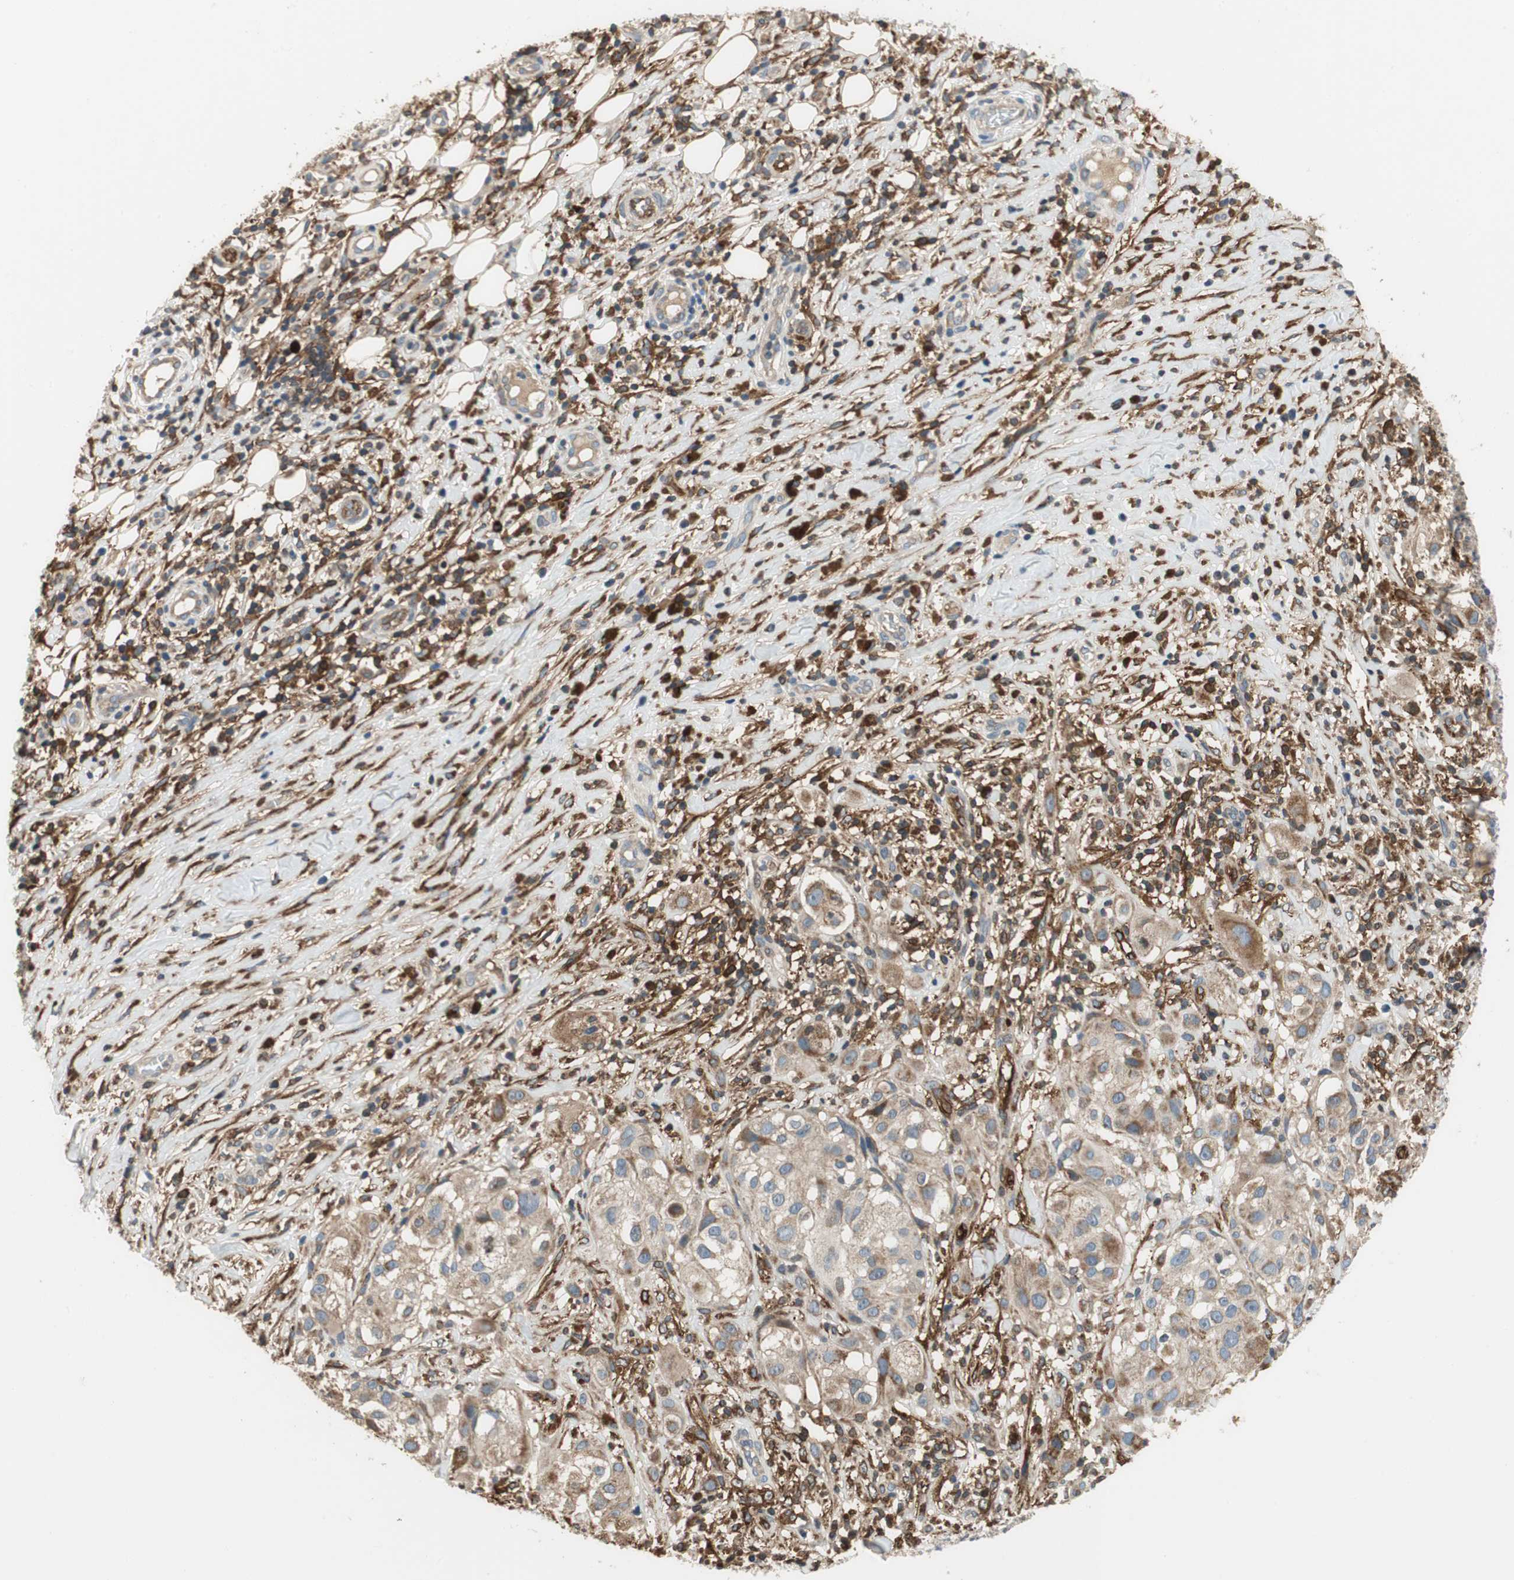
{"staining": {"intensity": "moderate", "quantity": "<25%", "location": "cytoplasmic/membranous"}, "tissue": "melanoma", "cell_type": "Tumor cells", "image_type": "cancer", "snomed": [{"axis": "morphology", "description": "Necrosis, NOS"}, {"axis": "morphology", "description": "Malignant melanoma, NOS"}, {"axis": "topography", "description": "Skin"}], "caption": "Immunohistochemistry (IHC) of melanoma demonstrates low levels of moderate cytoplasmic/membranous expression in approximately <25% of tumor cells.", "gene": "ALPL", "patient": {"sex": "female", "age": 87}}